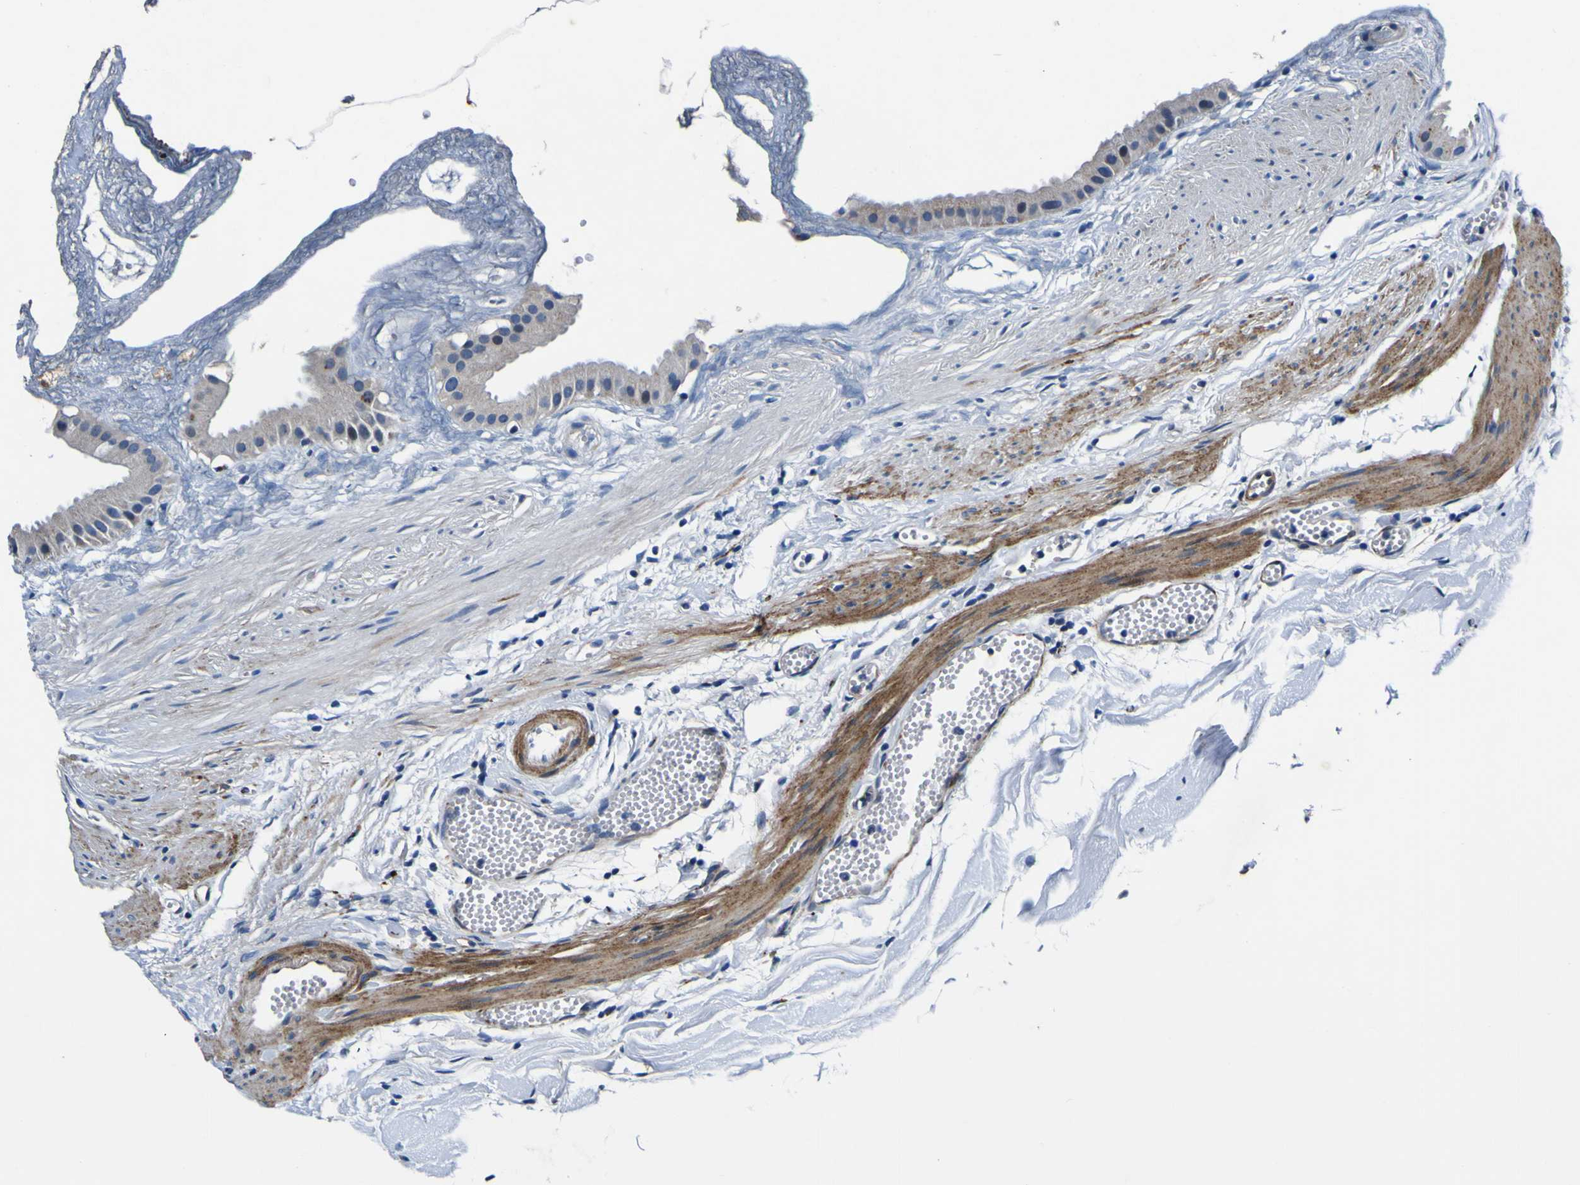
{"staining": {"intensity": "weak", "quantity": ">75%", "location": "cytoplasmic/membranous"}, "tissue": "gallbladder", "cell_type": "Glandular cells", "image_type": "normal", "snomed": [{"axis": "morphology", "description": "Normal tissue, NOS"}, {"axis": "topography", "description": "Gallbladder"}], "caption": "A brown stain labels weak cytoplasmic/membranous expression of a protein in glandular cells of benign gallbladder. The protein of interest is stained brown, and the nuclei are stained in blue (DAB (3,3'-diaminobenzidine) IHC with brightfield microscopy, high magnification).", "gene": "AGAP3", "patient": {"sex": "female", "age": 64}}